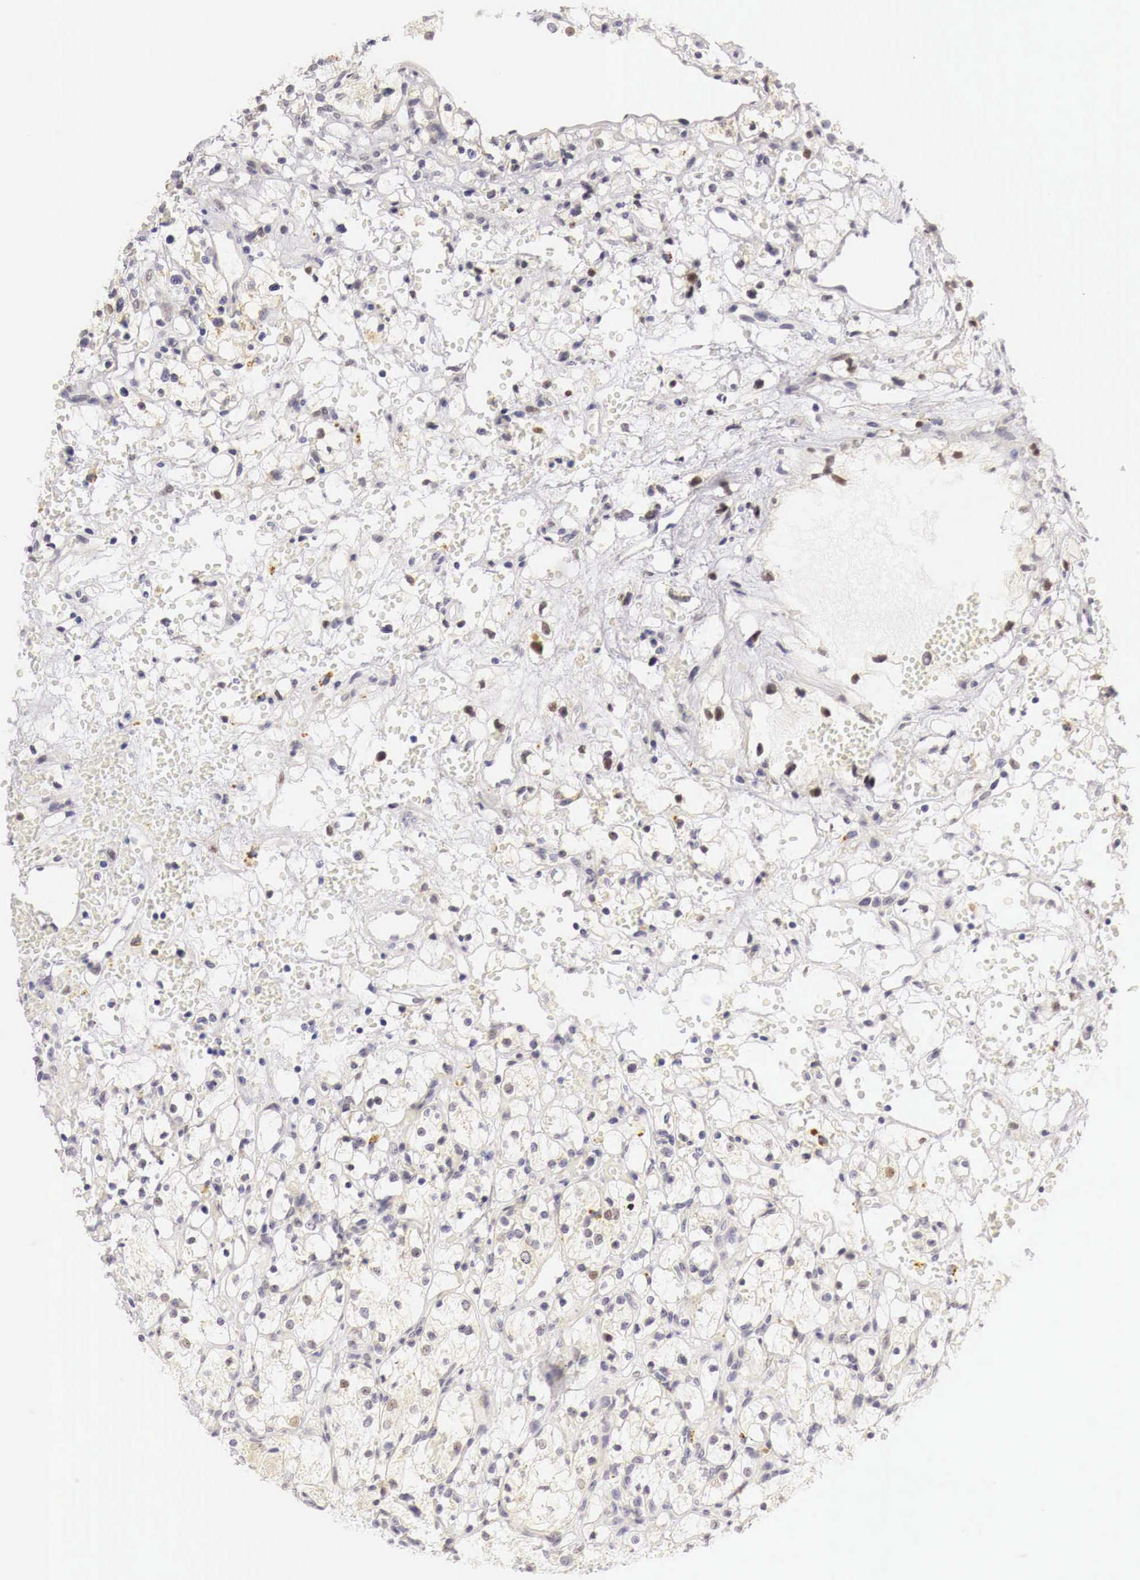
{"staining": {"intensity": "weak", "quantity": "25%-75%", "location": "cytoplasmic/membranous,nuclear"}, "tissue": "renal cancer", "cell_type": "Tumor cells", "image_type": "cancer", "snomed": [{"axis": "morphology", "description": "Adenocarcinoma, NOS"}, {"axis": "topography", "description": "Kidney"}], "caption": "Immunohistochemical staining of human renal adenocarcinoma shows weak cytoplasmic/membranous and nuclear protein positivity in about 25%-75% of tumor cells.", "gene": "CASP3", "patient": {"sex": "female", "age": 60}}